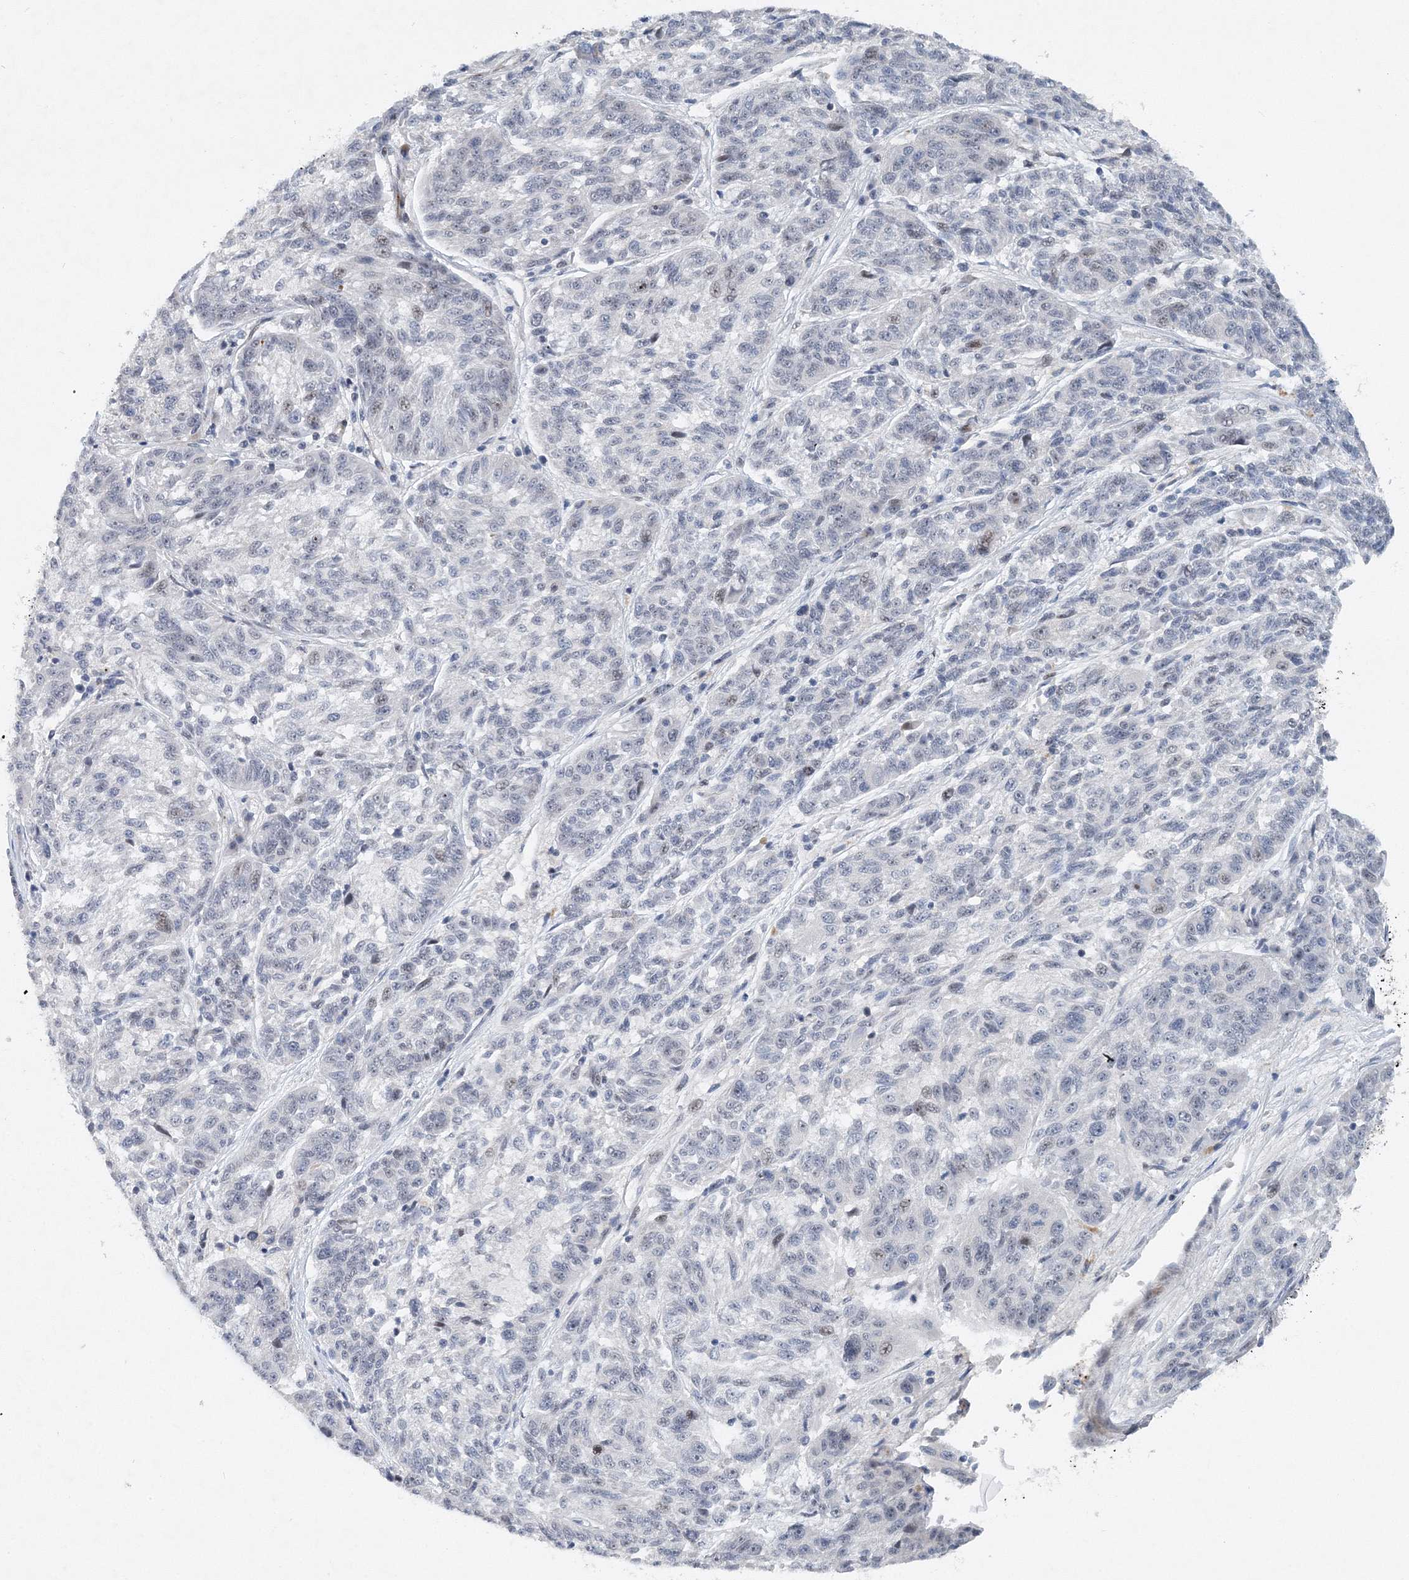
{"staining": {"intensity": "negative", "quantity": "none", "location": "none"}, "tissue": "melanoma", "cell_type": "Tumor cells", "image_type": "cancer", "snomed": [{"axis": "morphology", "description": "Malignant melanoma, NOS"}, {"axis": "topography", "description": "Skin"}], "caption": "High power microscopy histopathology image of an IHC photomicrograph of malignant melanoma, revealing no significant expression in tumor cells.", "gene": "UIMC1", "patient": {"sex": "male", "age": 53}}